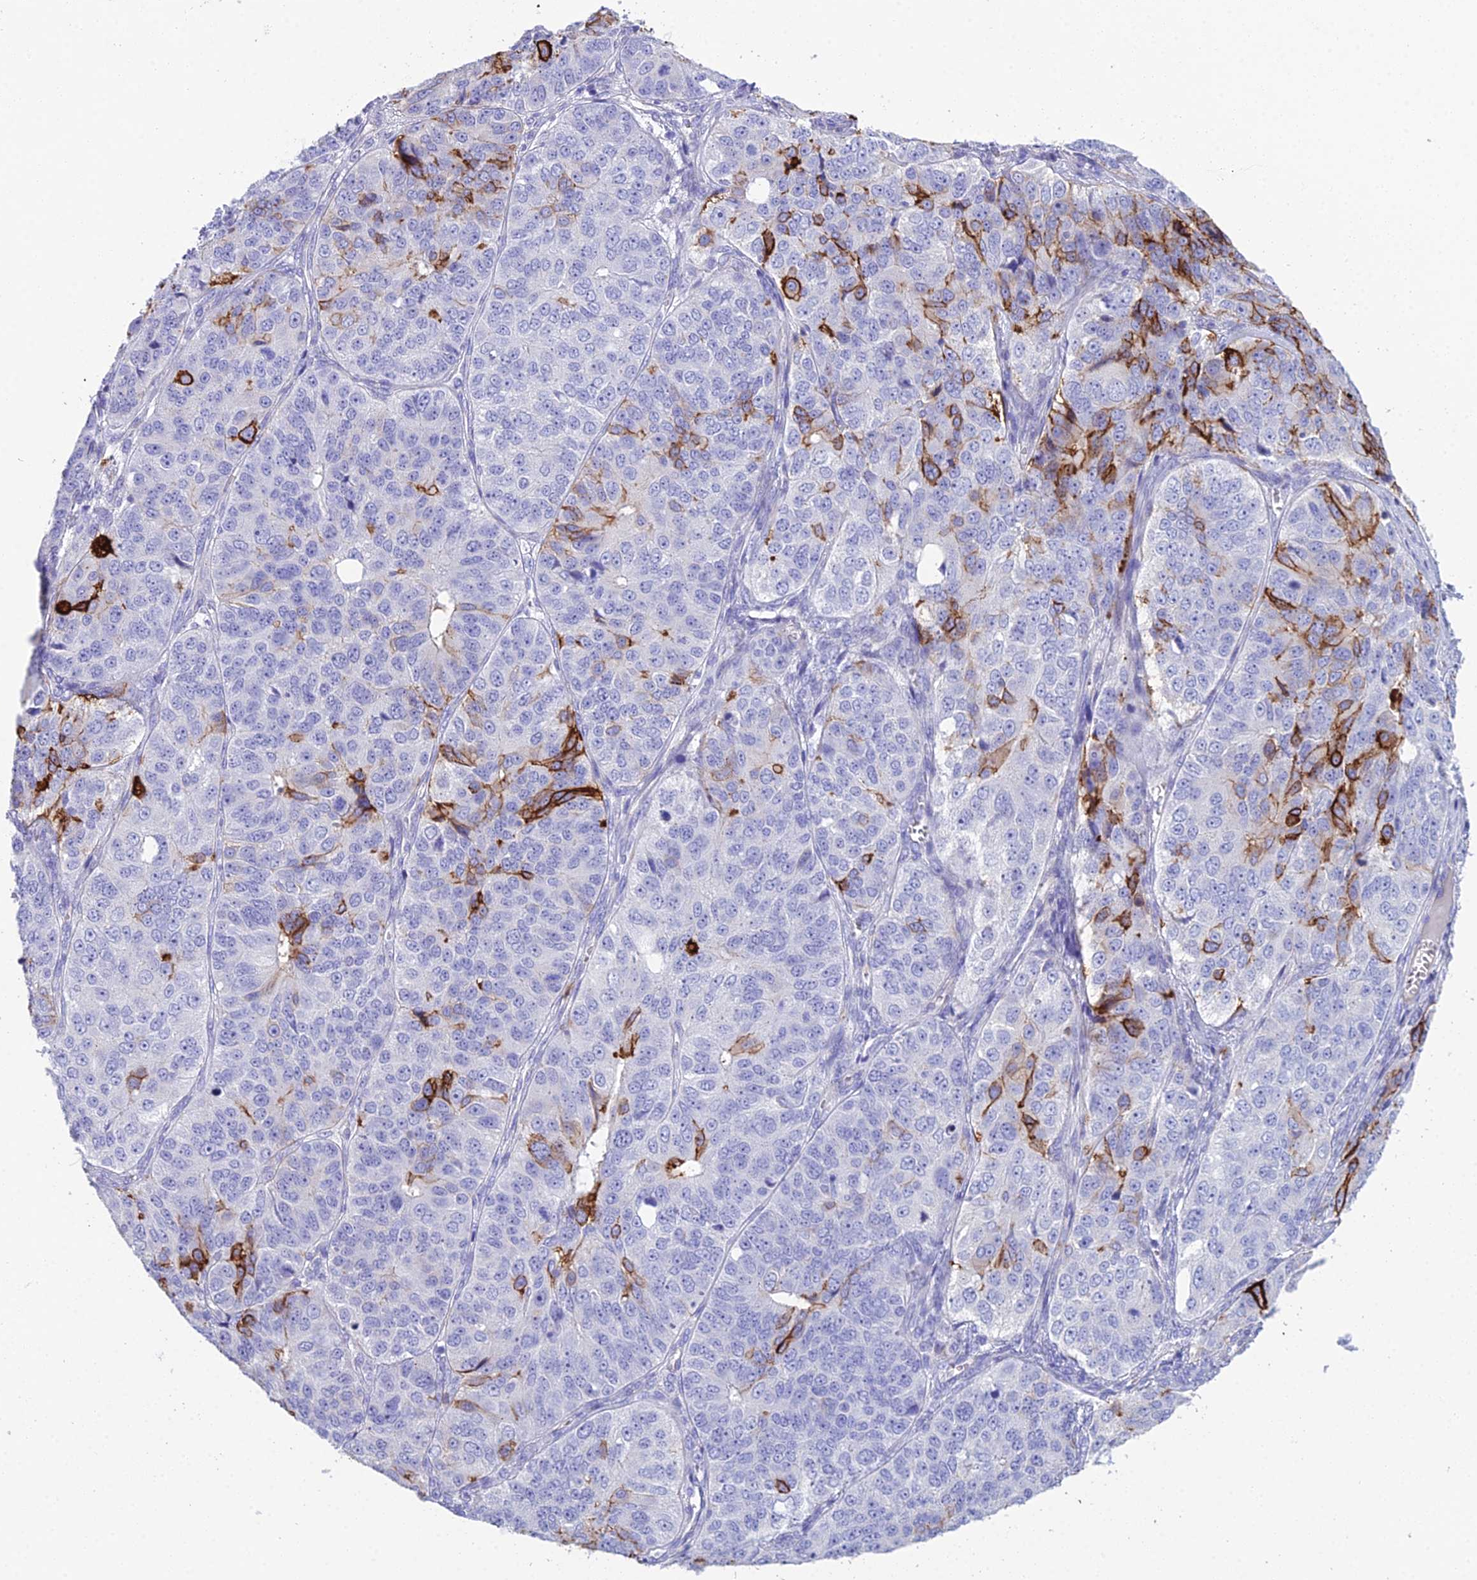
{"staining": {"intensity": "strong", "quantity": "<25%", "location": "cytoplasmic/membranous"}, "tissue": "ovarian cancer", "cell_type": "Tumor cells", "image_type": "cancer", "snomed": [{"axis": "morphology", "description": "Carcinoma, endometroid"}, {"axis": "topography", "description": "Ovary"}], "caption": "Immunohistochemistry histopathology image of neoplastic tissue: human ovarian endometroid carcinoma stained using IHC displays medium levels of strong protein expression localized specifically in the cytoplasmic/membranous of tumor cells, appearing as a cytoplasmic/membranous brown color.", "gene": "OR1Q1", "patient": {"sex": "female", "age": 51}}